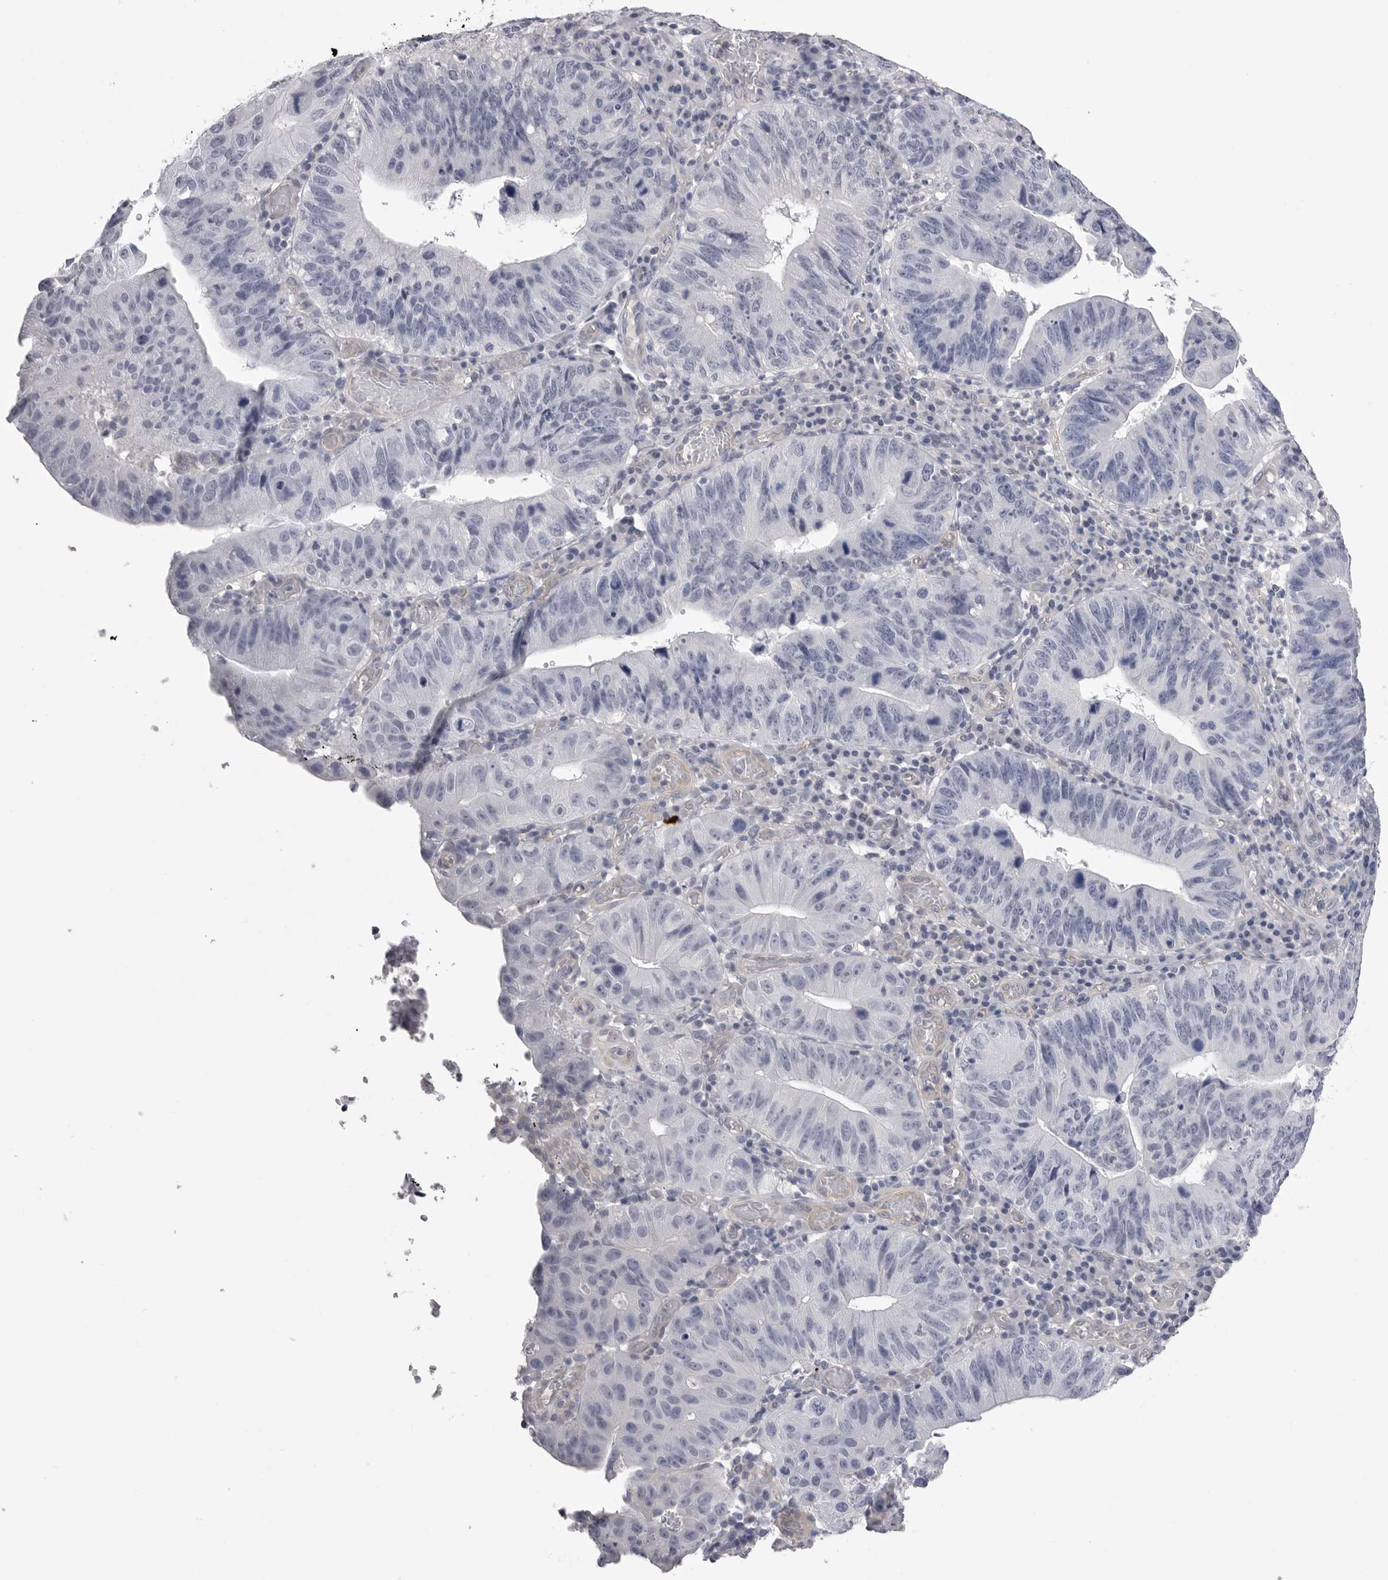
{"staining": {"intensity": "negative", "quantity": "none", "location": "none"}, "tissue": "stomach cancer", "cell_type": "Tumor cells", "image_type": "cancer", "snomed": [{"axis": "morphology", "description": "Adenocarcinoma, NOS"}, {"axis": "topography", "description": "Stomach"}], "caption": "Protein analysis of stomach cancer (adenocarcinoma) demonstrates no significant staining in tumor cells.", "gene": "DLGAP3", "patient": {"sex": "male", "age": 59}}